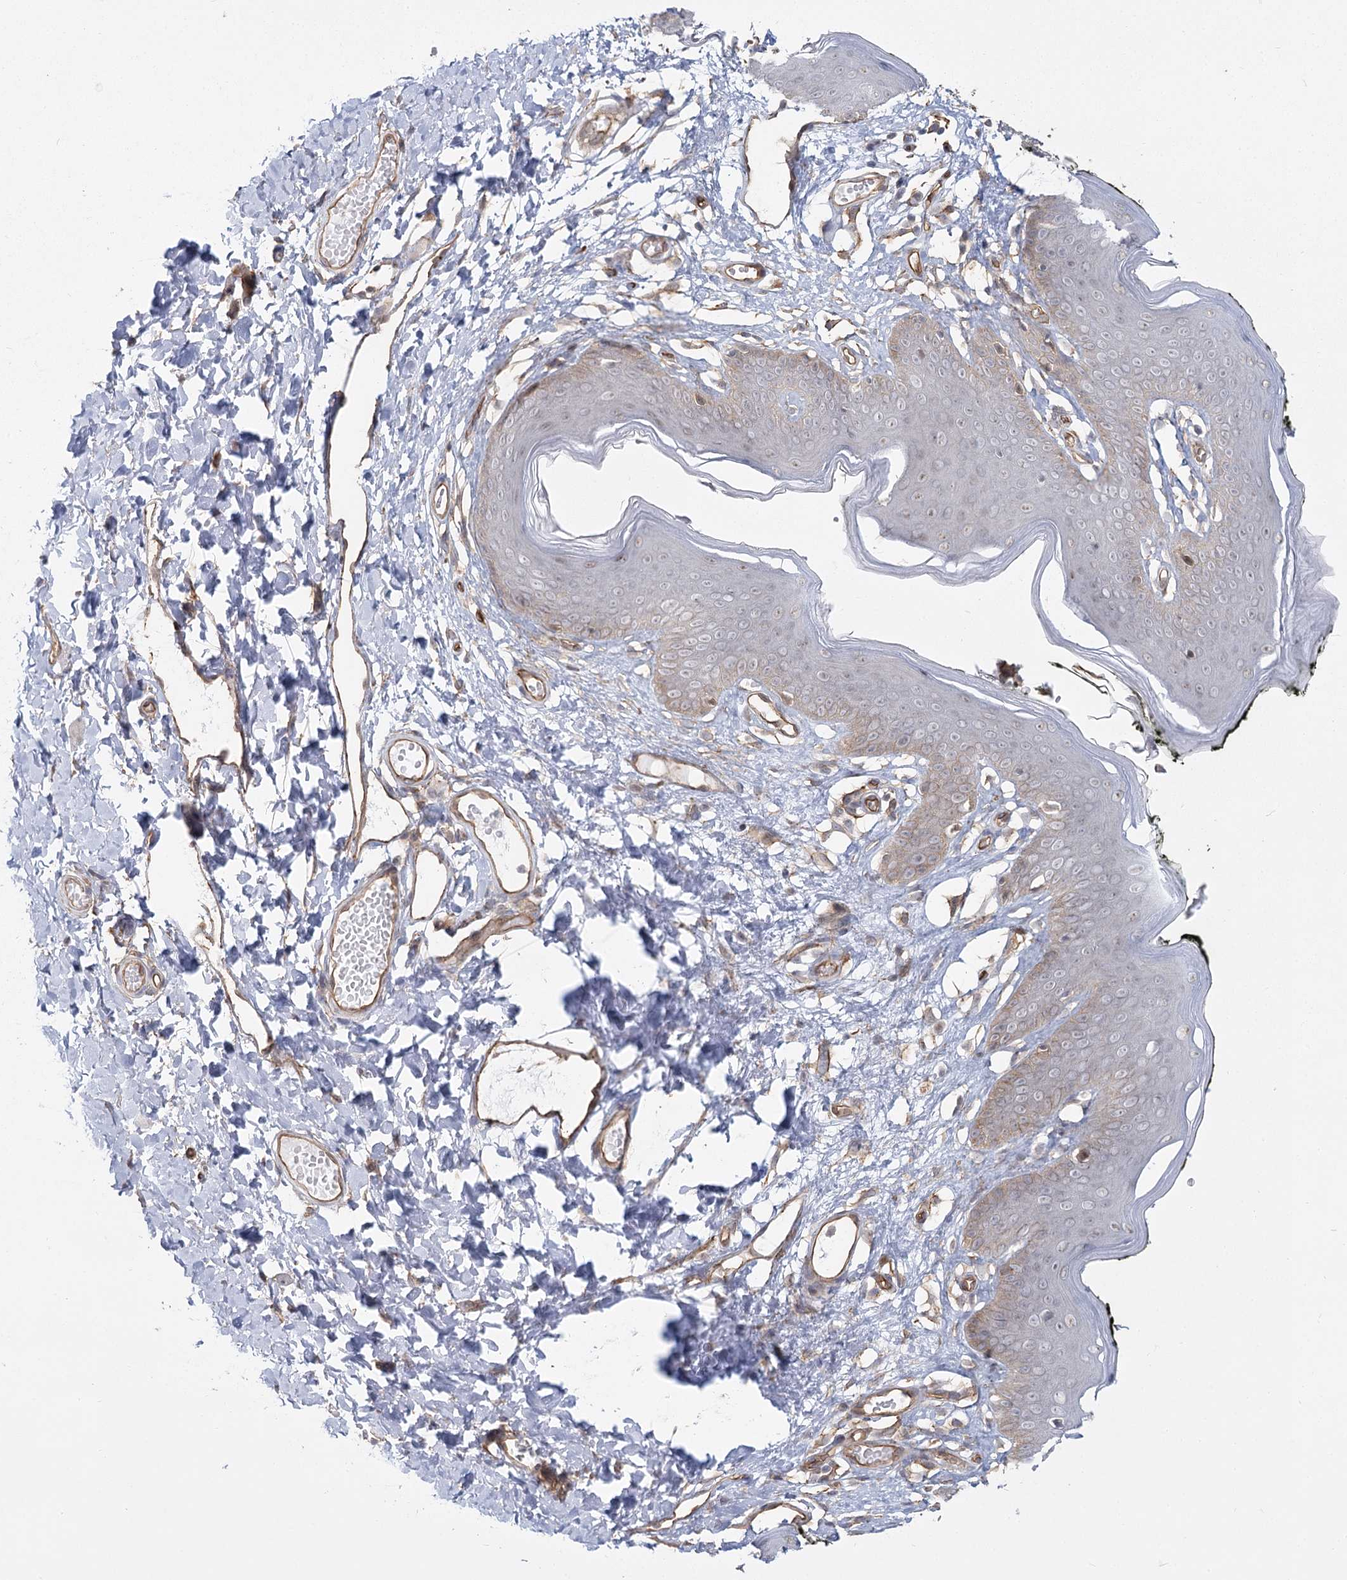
{"staining": {"intensity": "weak", "quantity": "25%-75%", "location": "nuclear"}, "tissue": "skin", "cell_type": "Epidermal cells", "image_type": "normal", "snomed": [{"axis": "morphology", "description": "Normal tissue, NOS"}, {"axis": "morphology", "description": "Inflammation, NOS"}, {"axis": "topography", "description": "Vulva"}], "caption": "Weak nuclear positivity is appreciated in approximately 25%-75% of epidermal cells in normal skin. The staining was performed using DAB (3,3'-diaminobenzidine), with brown indicating positive protein expression. Nuclei are stained blue with hematoxylin.", "gene": "RPP14", "patient": {"sex": "female", "age": 84}}